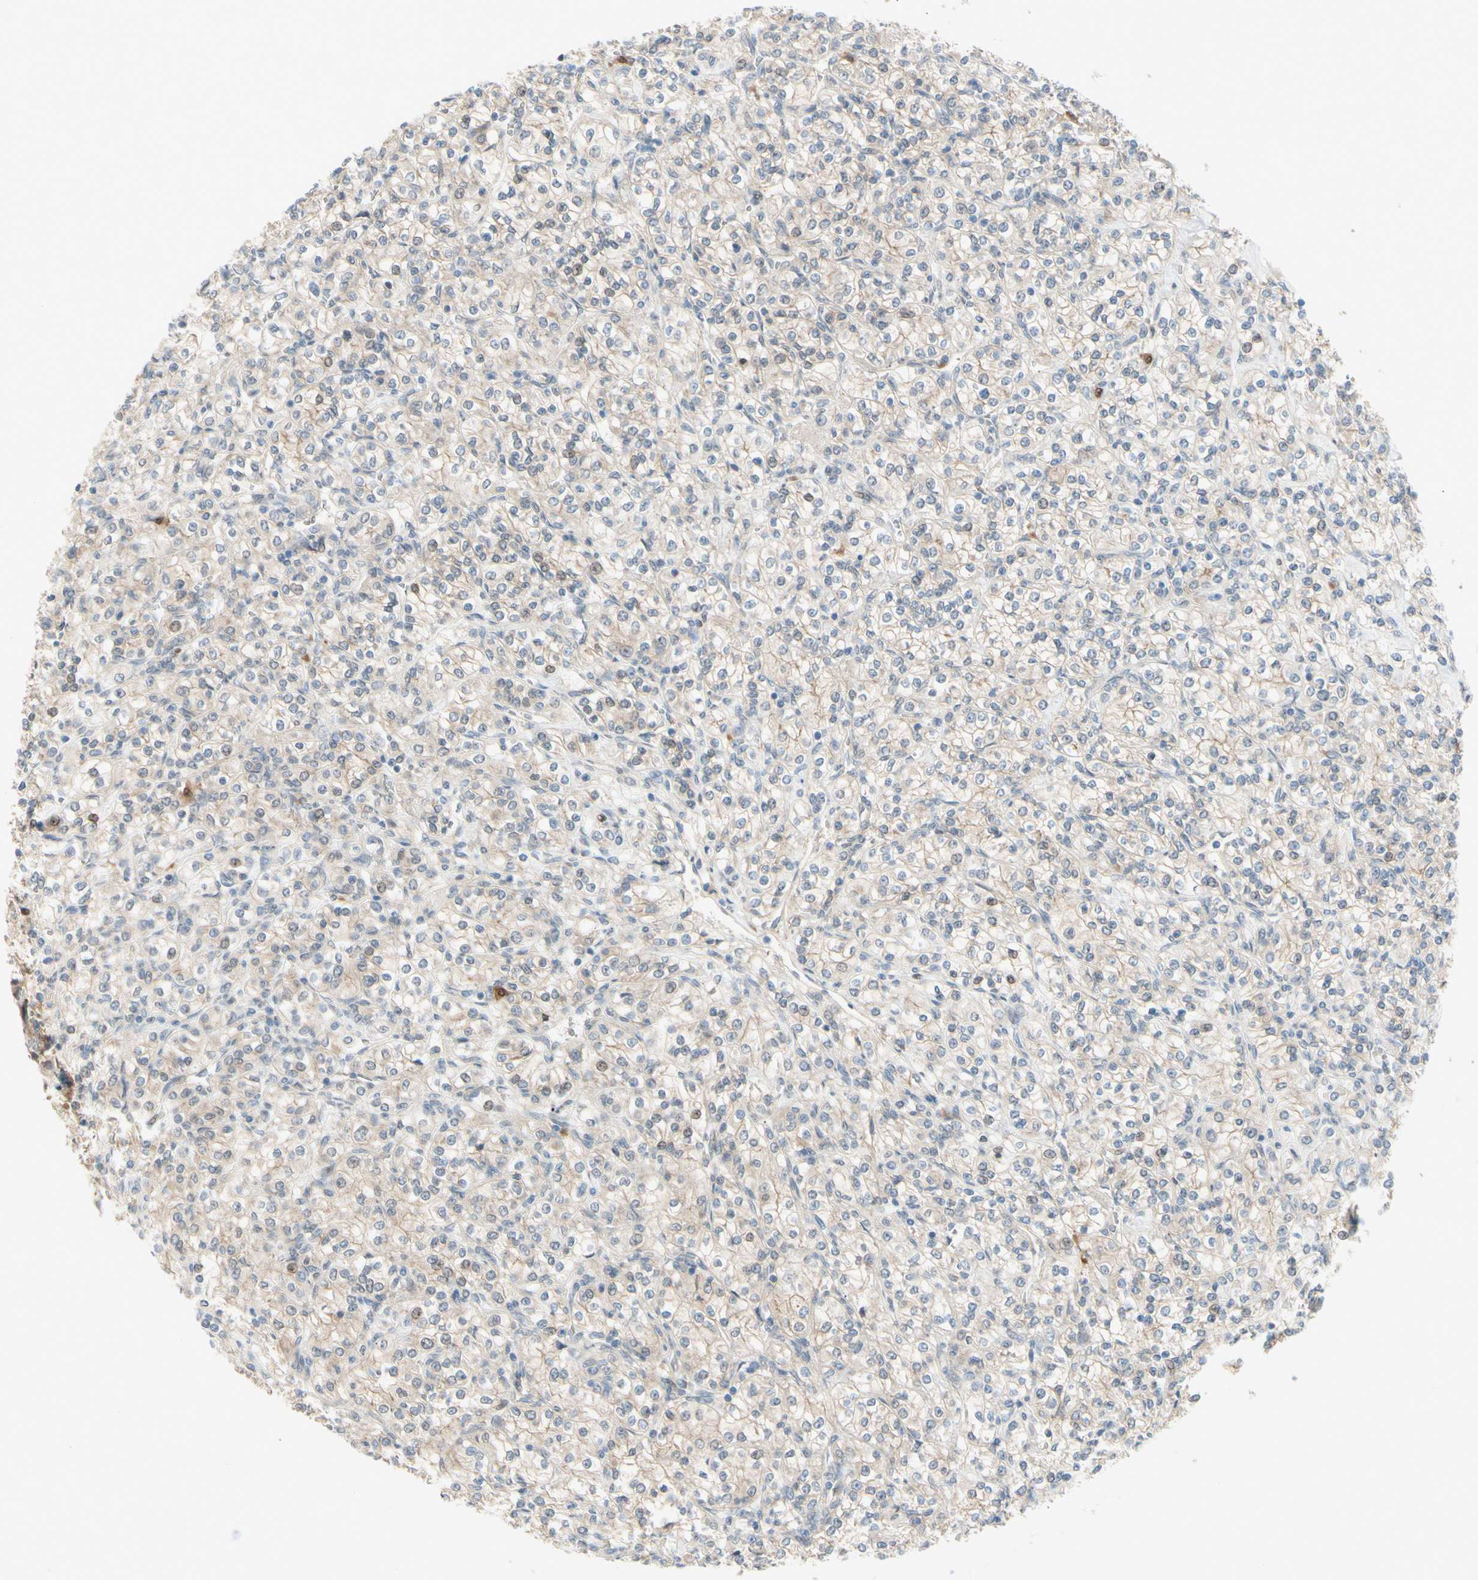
{"staining": {"intensity": "weak", "quantity": "<25%", "location": "cytoplasmic/membranous,nuclear"}, "tissue": "renal cancer", "cell_type": "Tumor cells", "image_type": "cancer", "snomed": [{"axis": "morphology", "description": "Adenocarcinoma, NOS"}, {"axis": "topography", "description": "Kidney"}], "caption": "High magnification brightfield microscopy of renal adenocarcinoma stained with DAB (brown) and counterstained with hematoxylin (blue): tumor cells show no significant expression. (DAB (3,3'-diaminobenzidine) immunohistochemistry (IHC) visualized using brightfield microscopy, high magnification).", "gene": "PTTG1", "patient": {"sex": "male", "age": 77}}